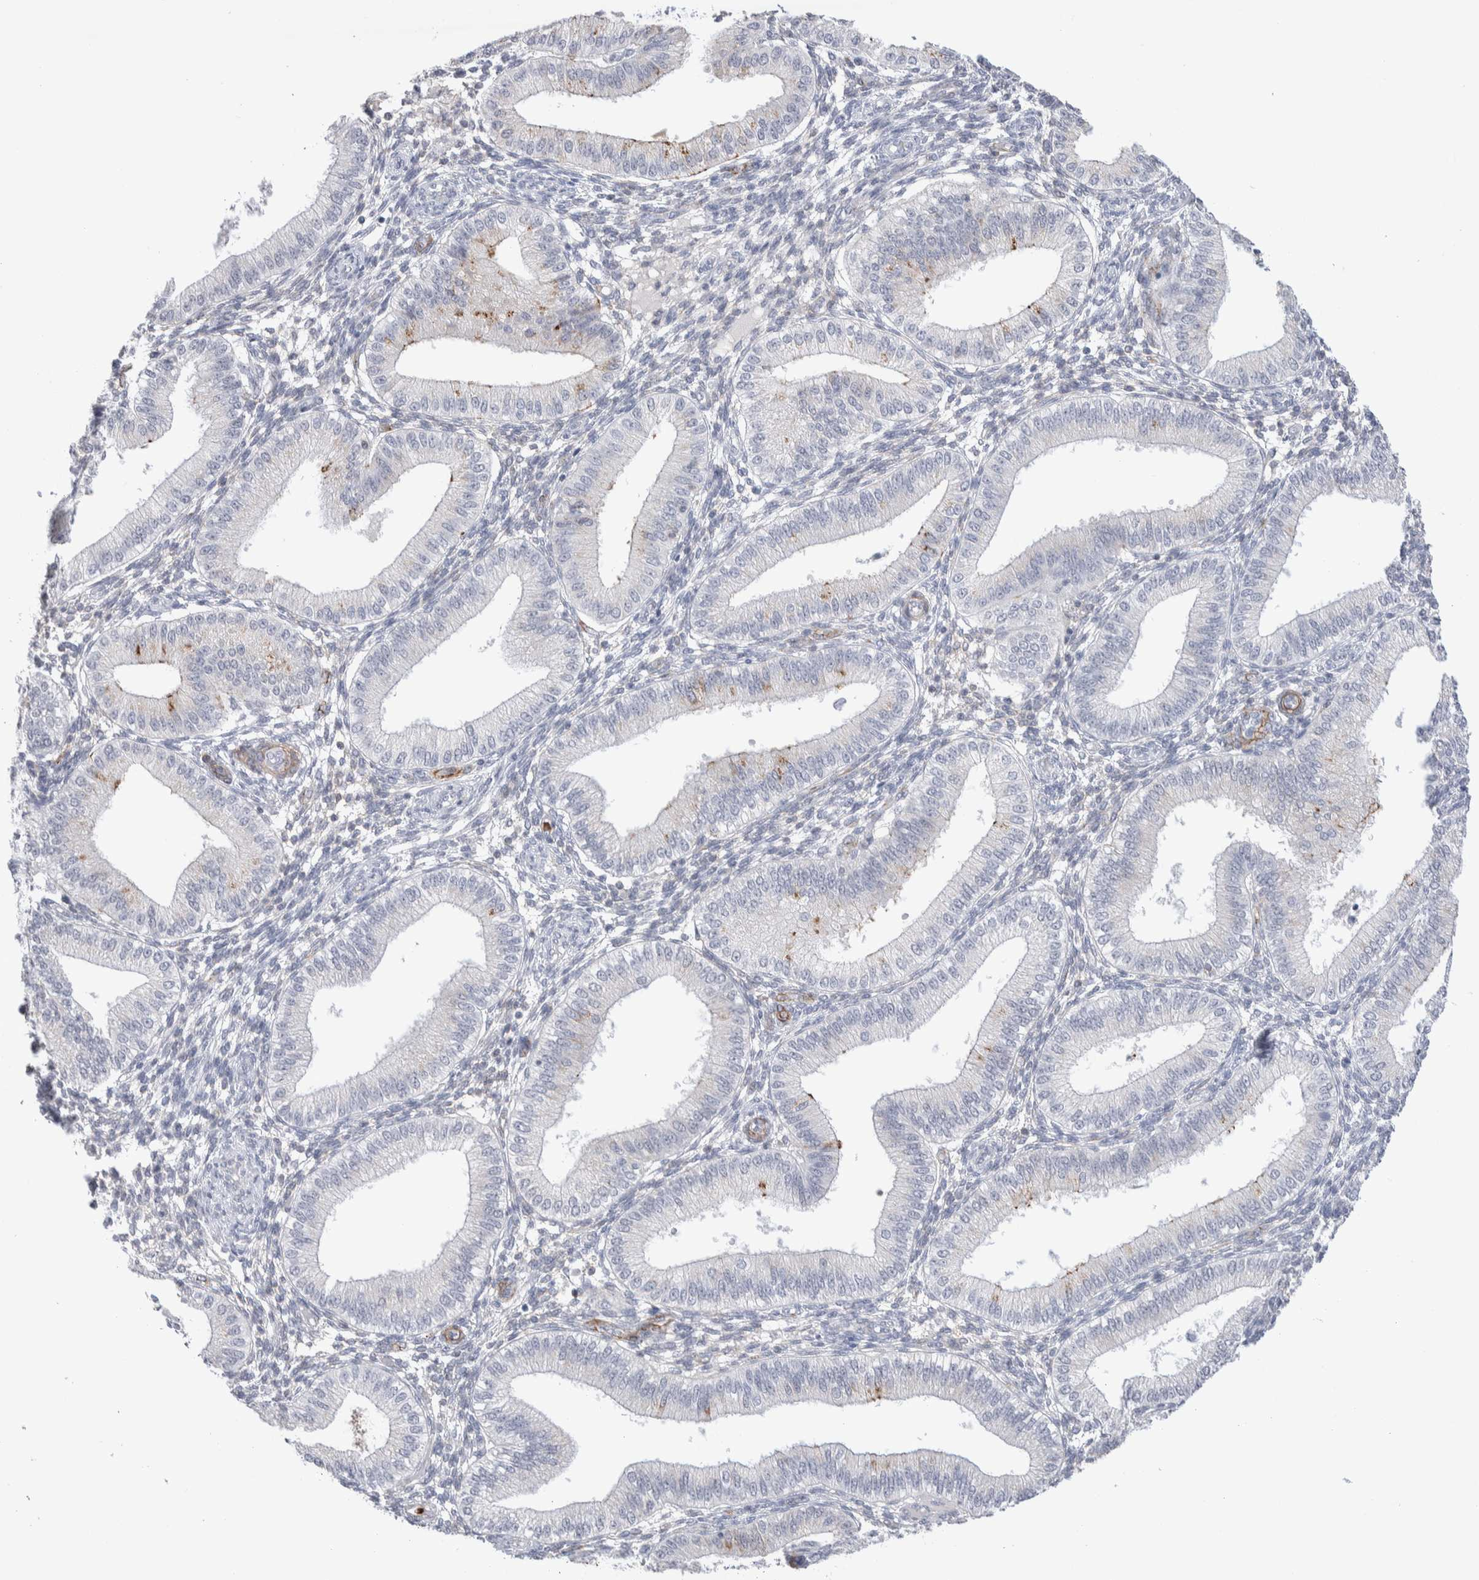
{"staining": {"intensity": "negative", "quantity": "none", "location": "none"}, "tissue": "endometrium", "cell_type": "Cells in endometrial stroma", "image_type": "normal", "snomed": [{"axis": "morphology", "description": "Normal tissue, NOS"}, {"axis": "topography", "description": "Endometrium"}], "caption": "A high-resolution photomicrograph shows immunohistochemistry (IHC) staining of benign endometrium, which reveals no significant staining in cells in endometrial stroma. (Brightfield microscopy of DAB (3,3'-diaminobenzidine) immunohistochemistry at high magnification).", "gene": "SEPTIN4", "patient": {"sex": "female", "age": 39}}